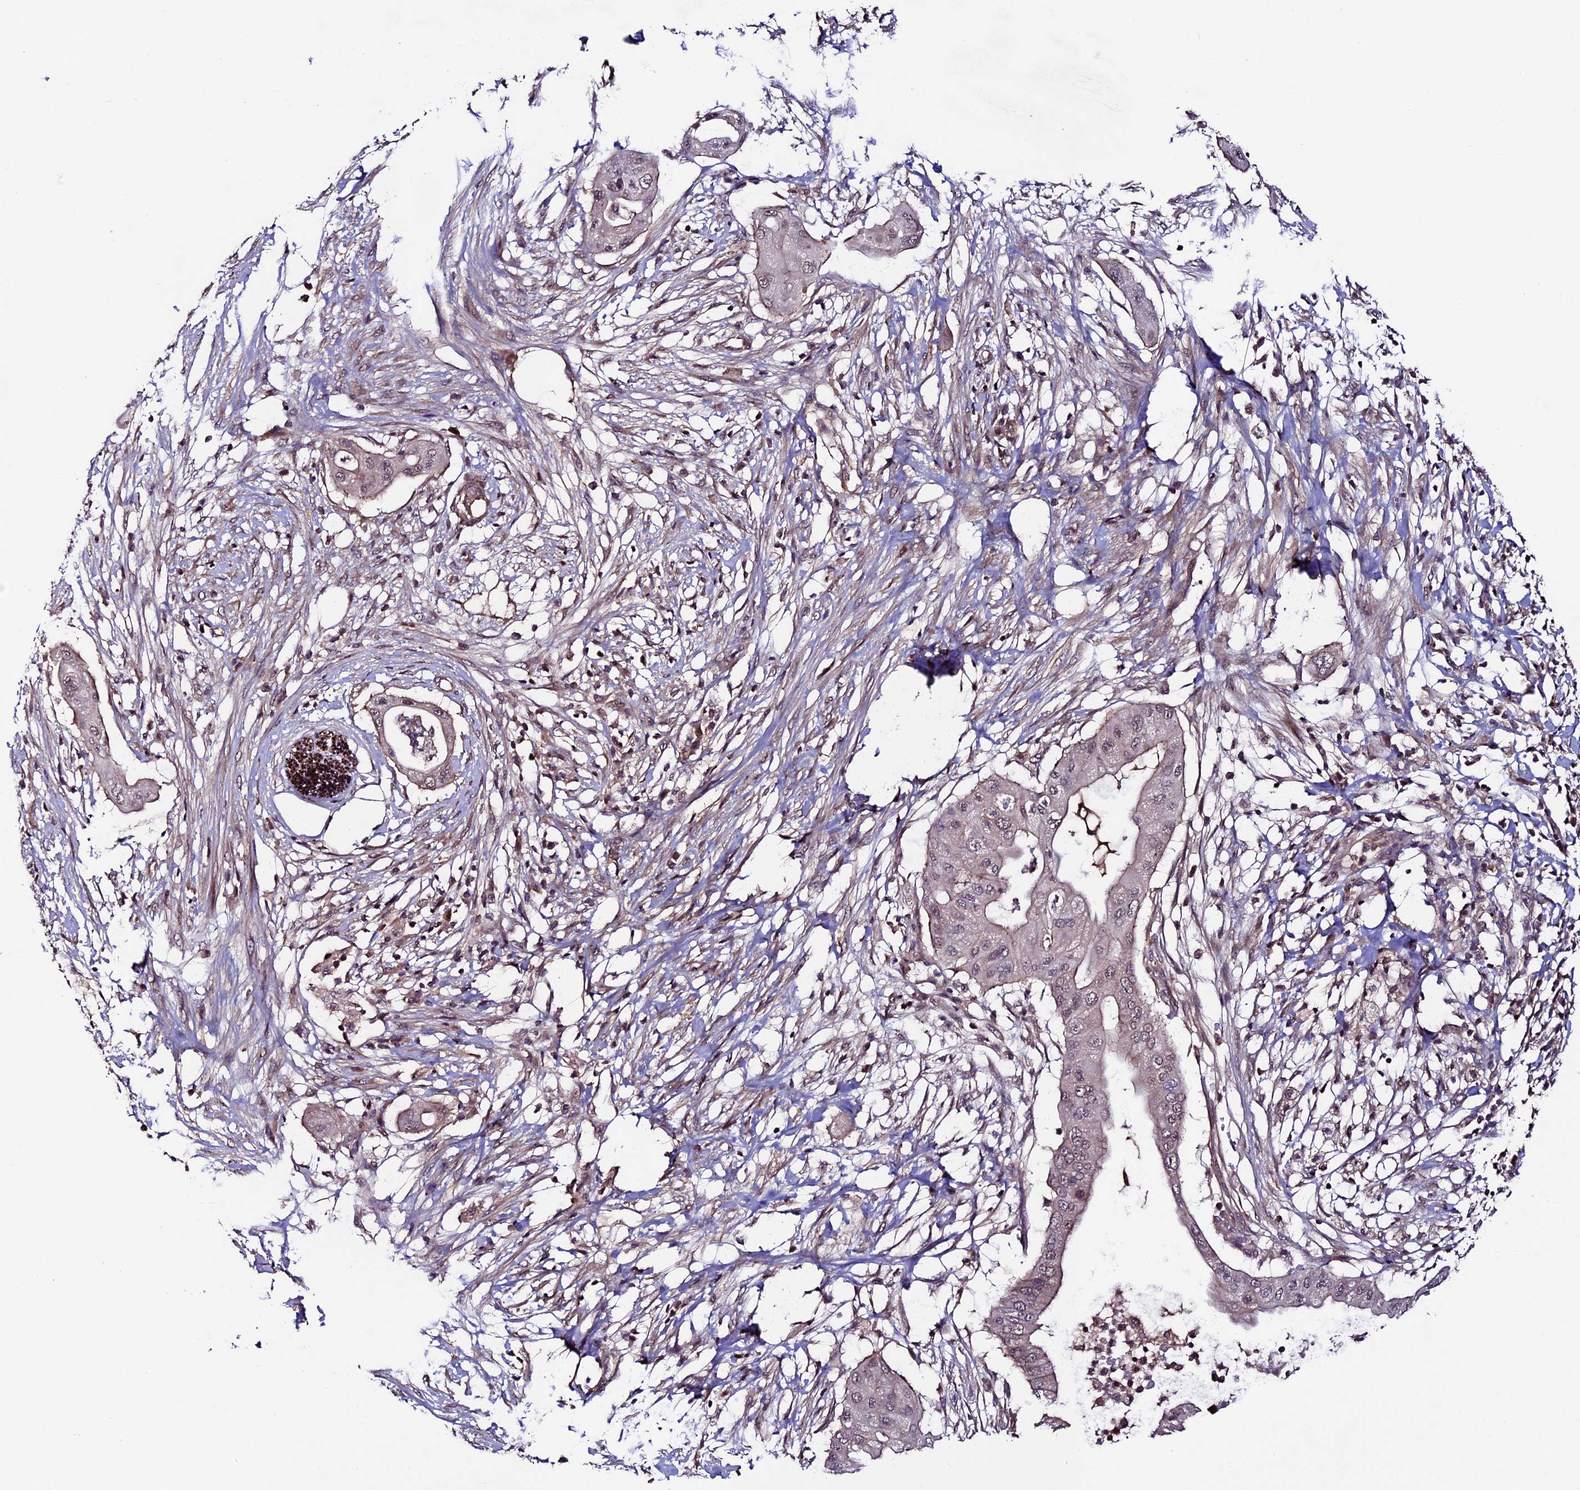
{"staining": {"intensity": "negative", "quantity": "none", "location": "none"}, "tissue": "pancreatic cancer", "cell_type": "Tumor cells", "image_type": "cancer", "snomed": [{"axis": "morphology", "description": "Adenocarcinoma, NOS"}, {"axis": "topography", "description": "Pancreas"}], "caption": "The immunohistochemistry (IHC) micrograph has no significant staining in tumor cells of pancreatic cancer tissue. The staining is performed using DAB (3,3'-diaminobenzidine) brown chromogen with nuclei counter-stained in using hematoxylin.", "gene": "SIPA1L3", "patient": {"sex": "male", "age": 68}}